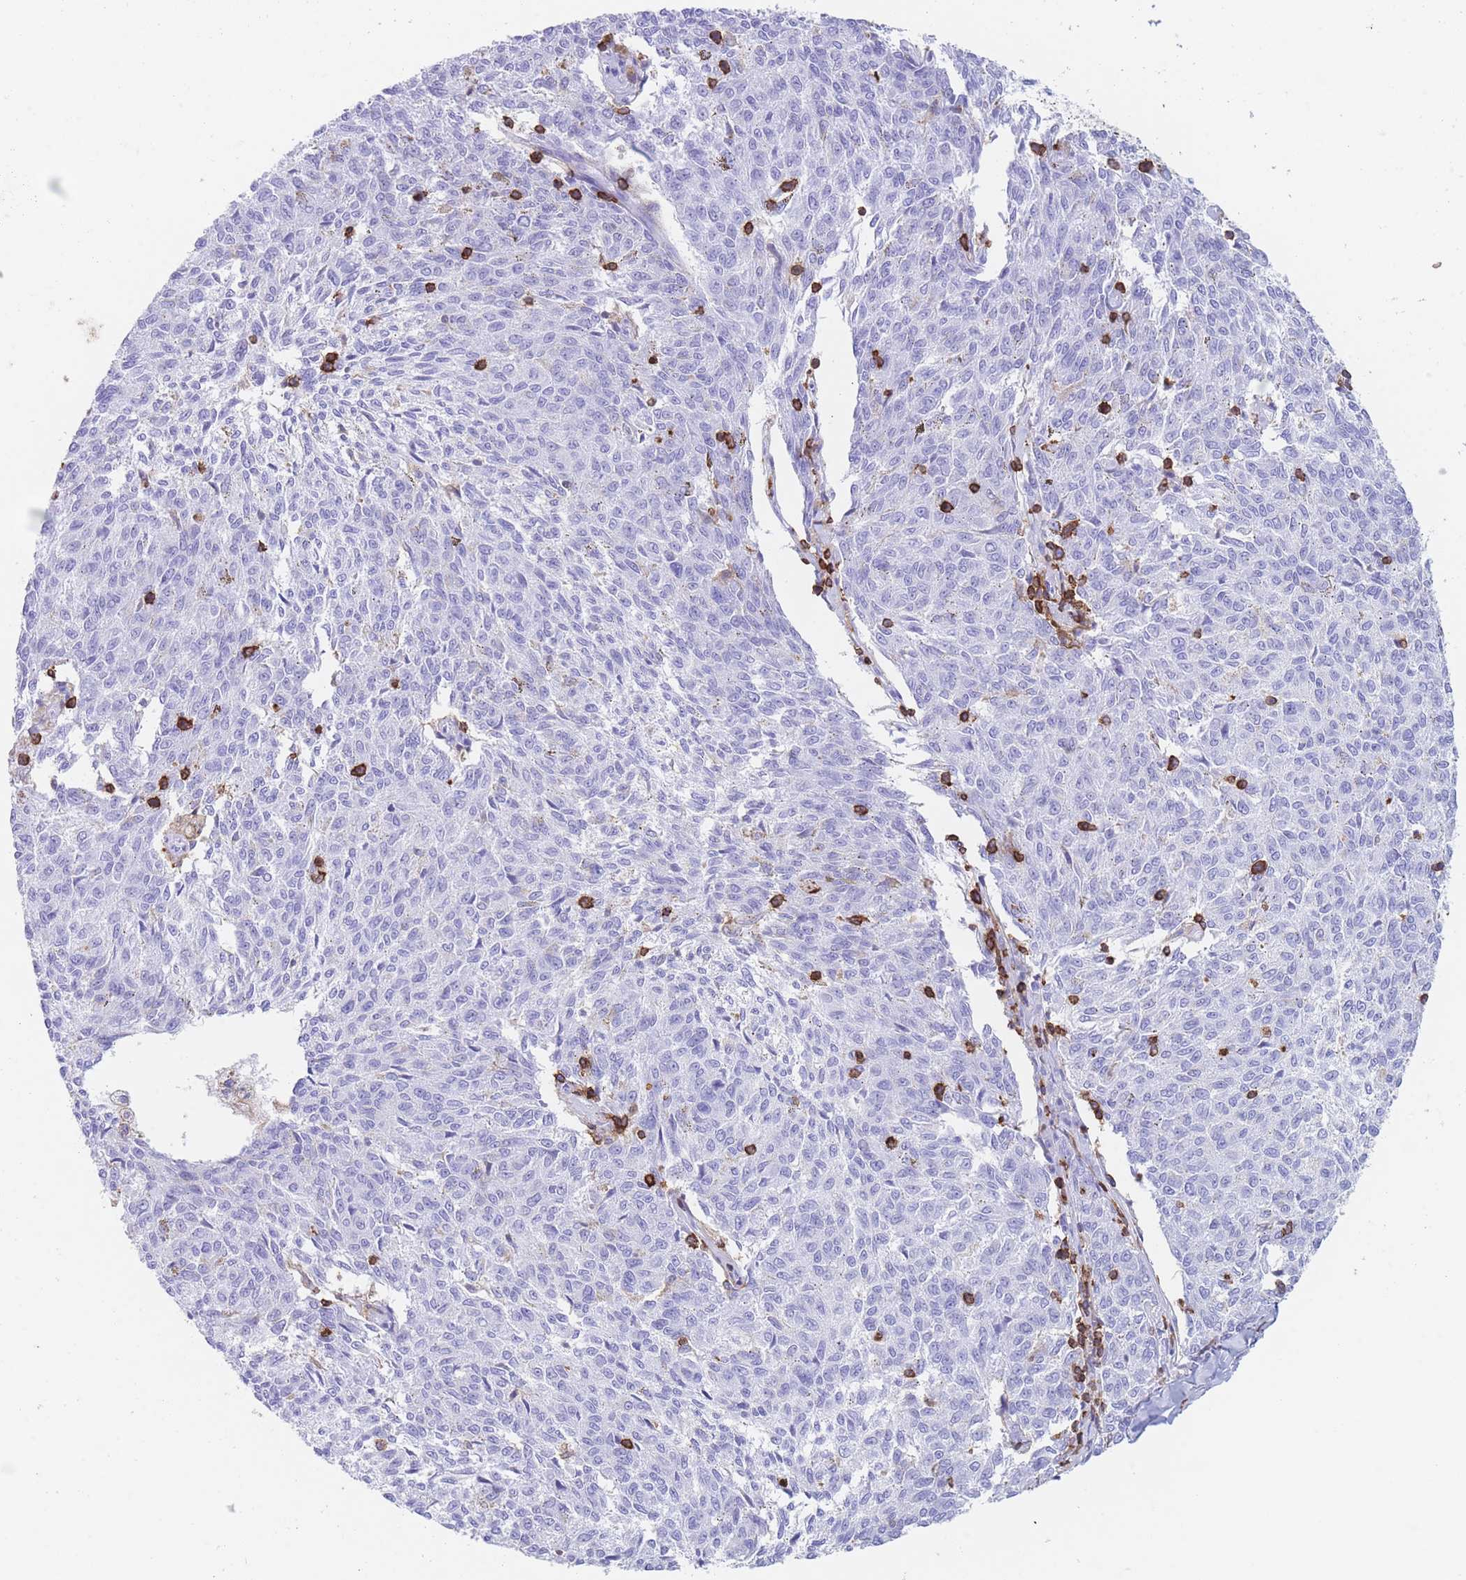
{"staining": {"intensity": "negative", "quantity": "none", "location": "none"}, "tissue": "melanoma", "cell_type": "Tumor cells", "image_type": "cancer", "snomed": [{"axis": "morphology", "description": "Malignant melanoma, NOS"}, {"axis": "topography", "description": "Skin"}], "caption": "DAB immunohistochemical staining of human melanoma displays no significant staining in tumor cells. (Stains: DAB (3,3'-diaminobenzidine) immunohistochemistry (IHC) with hematoxylin counter stain, Microscopy: brightfield microscopy at high magnification).", "gene": "CORO1A", "patient": {"sex": "female", "age": 72}}